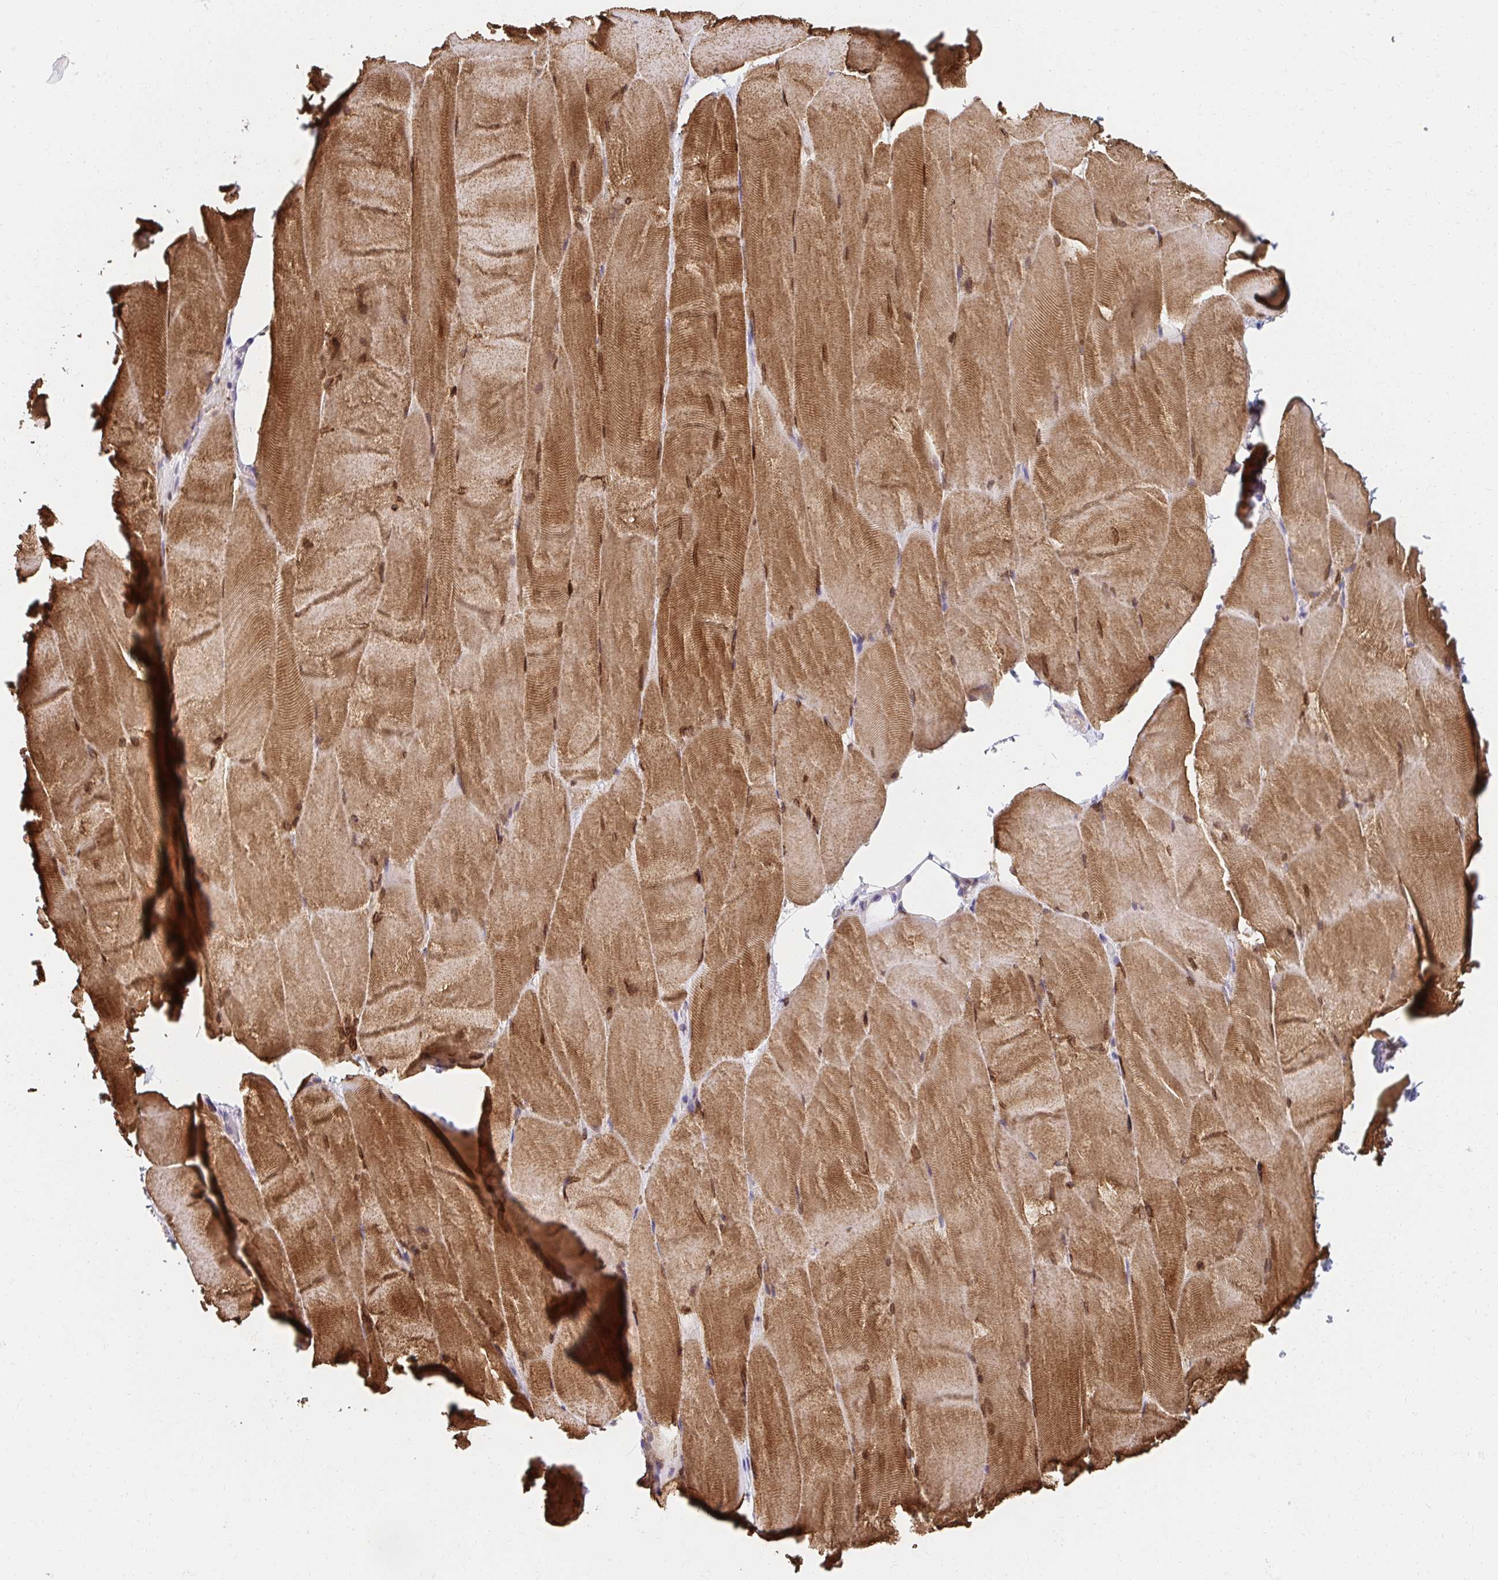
{"staining": {"intensity": "moderate", "quantity": ">75%", "location": "cytoplasmic/membranous"}, "tissue": "skeletal muscle", "cell_type": "Myocytes", "image_type": "normal", "snomed": [{"axis": "morphology", "description": "Normal tissue, NOS"}, {"axis": "topography", "description": "Skeletal muscle"}], "caption": "Moderate cytoplasmic/membranous staining is appreciated in approximately >75% of myocytes in unremarkable skeletal muscle.", "gene": "AKAP14", "patient": {"sex": "female", "age": 64}}